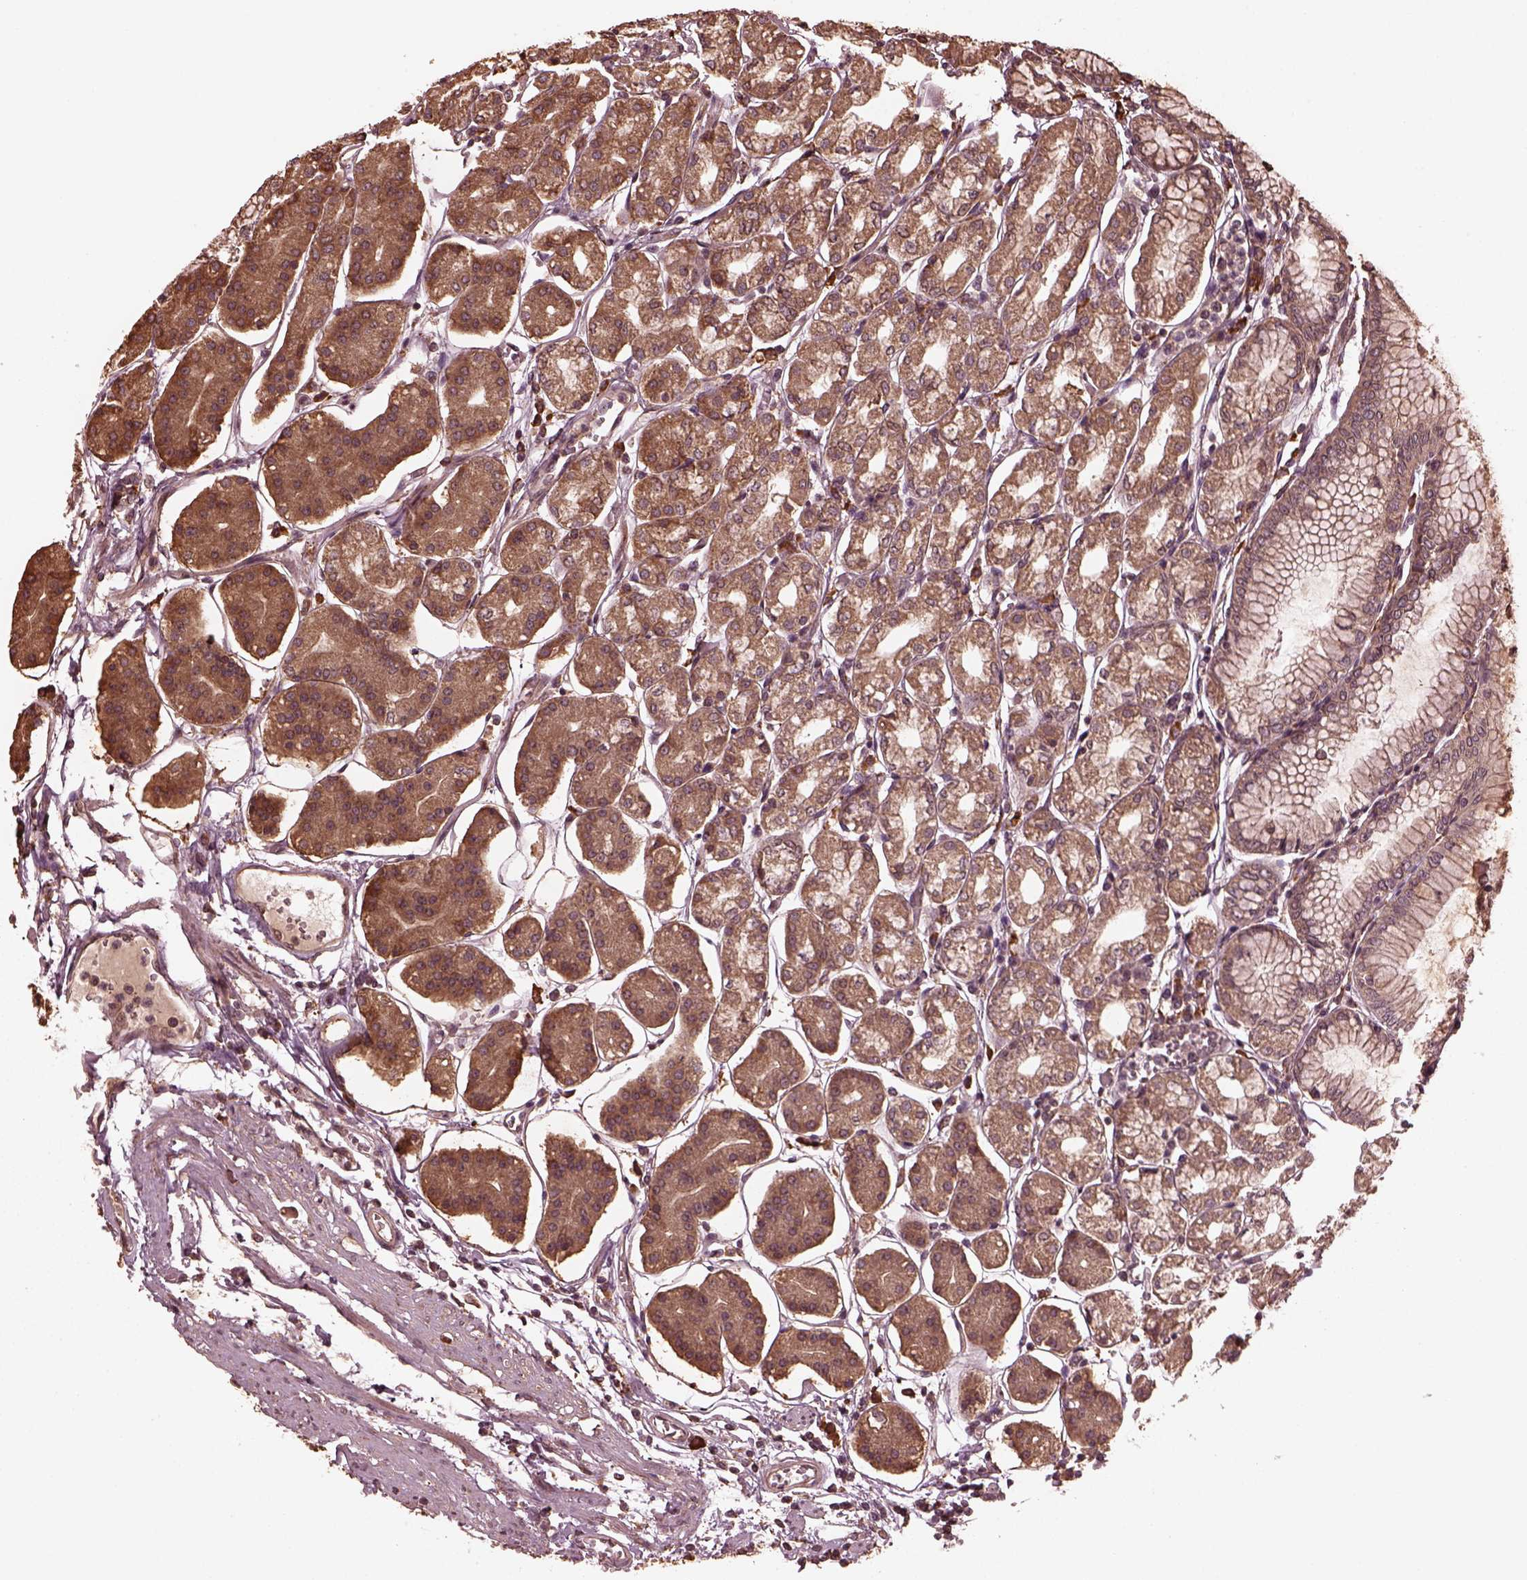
{"staining": {"intensity": "moderate", "quantity": ">75%", "location": "cytoplasmic/membranous"}, "tissue": "stomach", "cell_type": "Glandular cells", "image_type": "normal", "snomed": [{"axis": "morphology", "description": "Normal tissue, NOS"}, {"axis": "topography", "description": "Skeletal muscle"}, {"axis": "topography", "description": "Stomach"}], "caption": "Immunohistochemical staining of unremarkable stomach shows >75% levels of moderate cytoplasmic/membranous protein positivity in about >75% of glandular cells. (brown staining indicates protein expression, while blue staining denotes nuclei).", "gene": "ZNF292", "patient": {"sex": "female", "age": 57}}